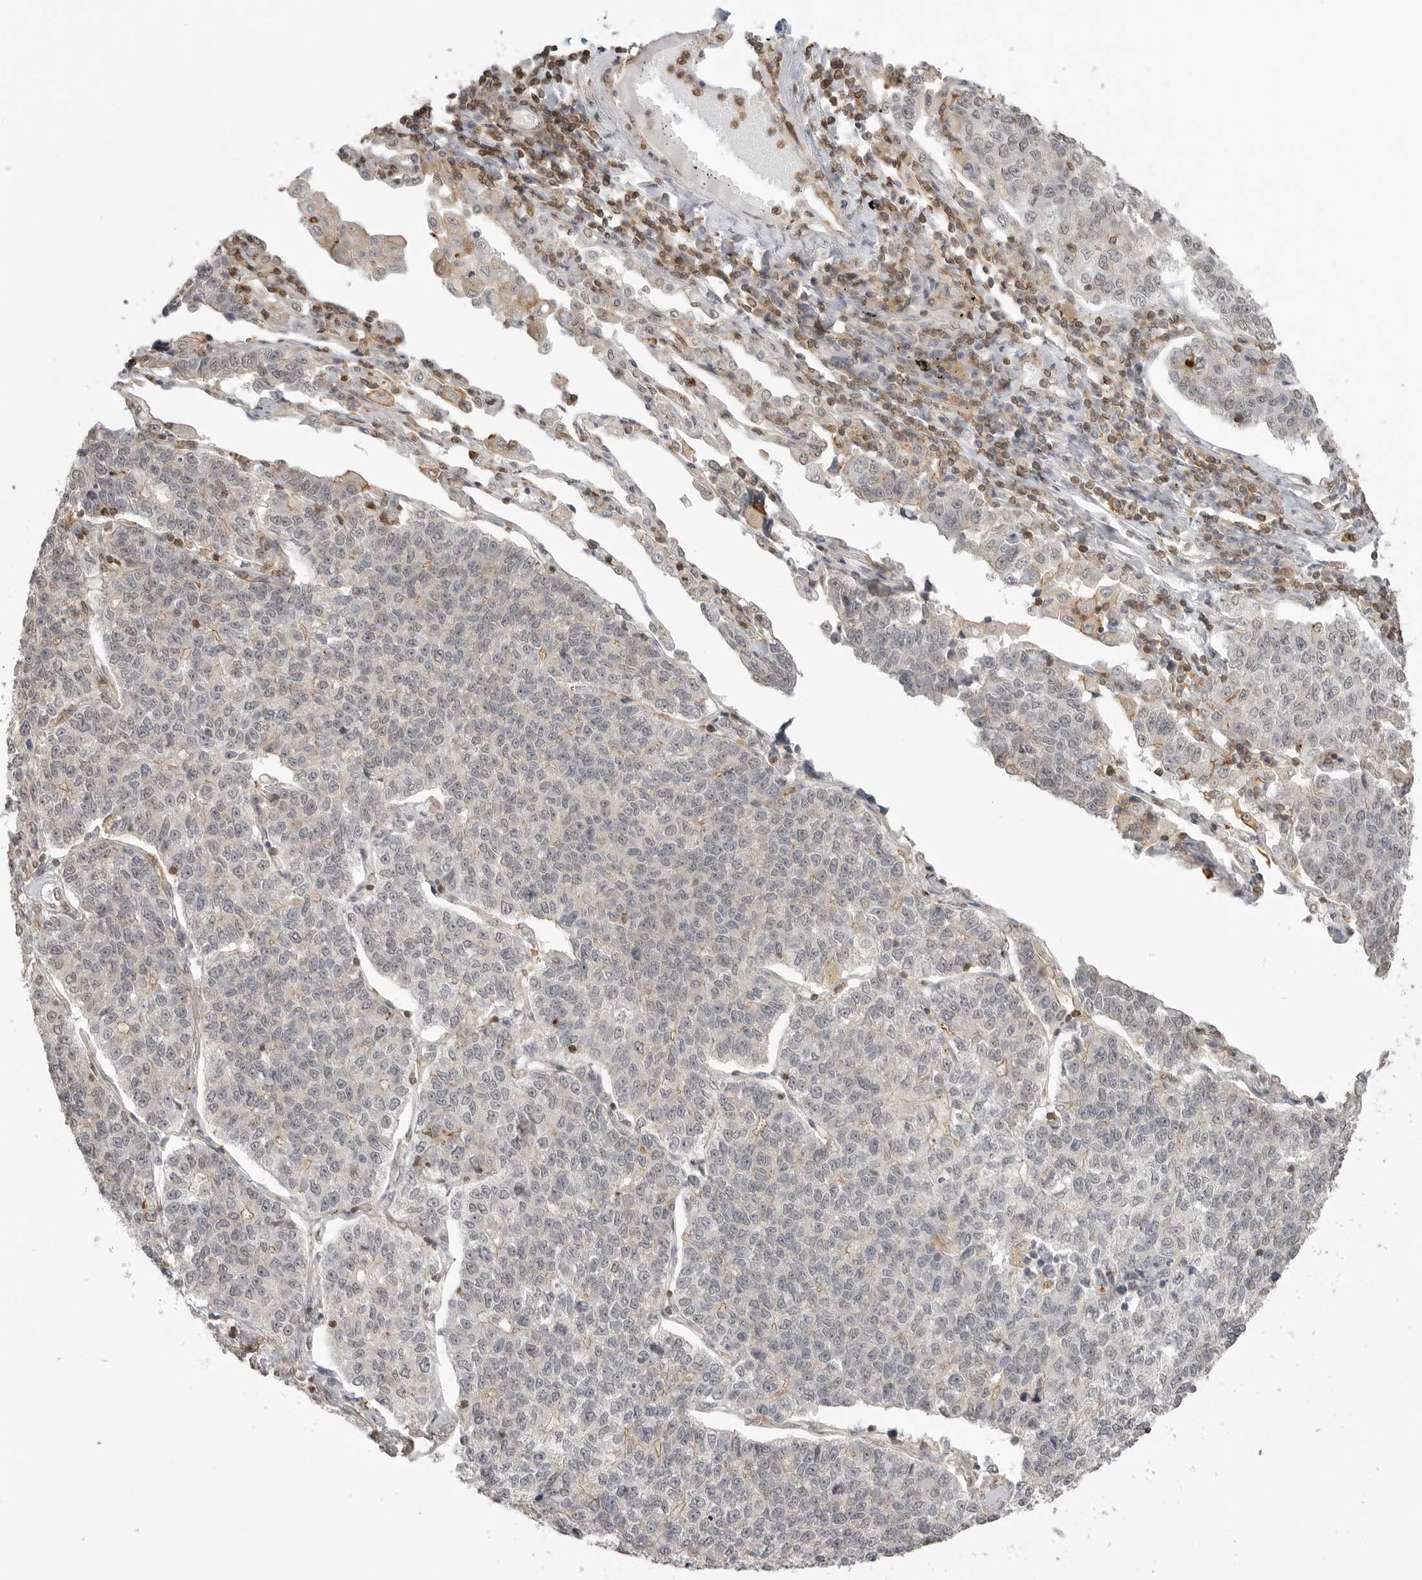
{"staining": {"intensity": "negative", "quantity": "none", "location": "none"}, "tissue": "lung cancer", "cell_type": "Tumor cells", "image_type": "cancer", "snomed": [{"axis": "morphology", "description": "Adenocarcinoma, NOS"}, {"axis": "topography", "description": "Lung"}], "caption": "High magnification brightfield microscopy of lung adenocarcinoma stained with DAB (3,3'-diaminobenzidine) (brown) and counterstained with hematoxylin (blue): tumor cells show no significant positivity.", "gene": "GPC2", "patient": {"sex": "male", "age": 49}}